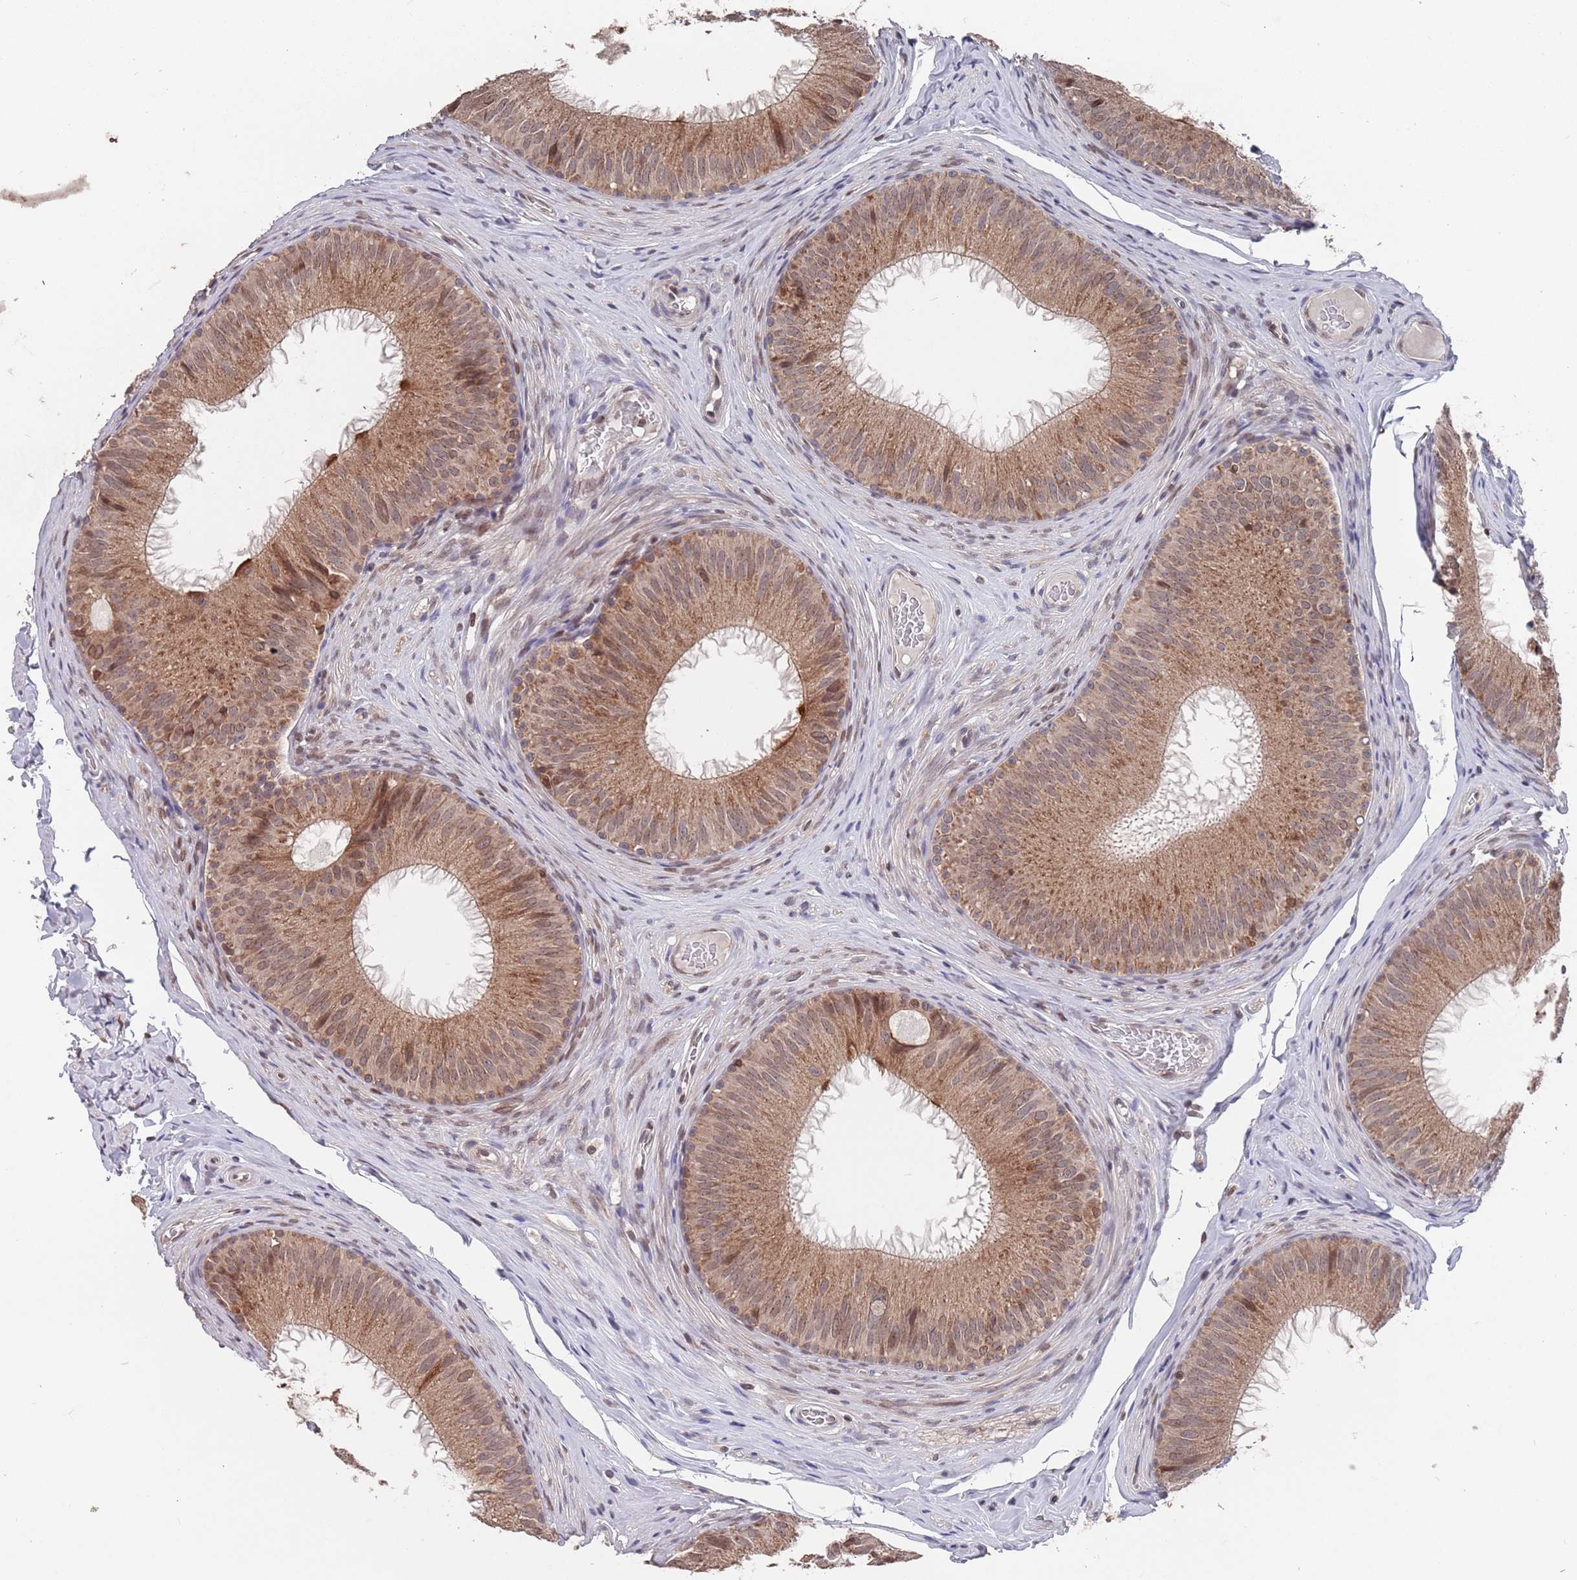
{"staining": {"intensity": "moderate", "quantity": ">75%", "location": "cytoplasmic/membranous"}, "tissue": "epididymis", "cell_type": "Glandular cells", "image_type": "normal", "snomed": [{"axis": "morphology", "description": "Normal tissue, NOS"}, {"axis": "topography", "description": "Epididymis"}], "caption": "Protein analysis of benign epididymis exhibits moderate cytoplasmic/membranous positivity in approximately >75% of glandular cells.", "gene": "SDHAF3", "patient": {"sex": "male", "age": 34}}